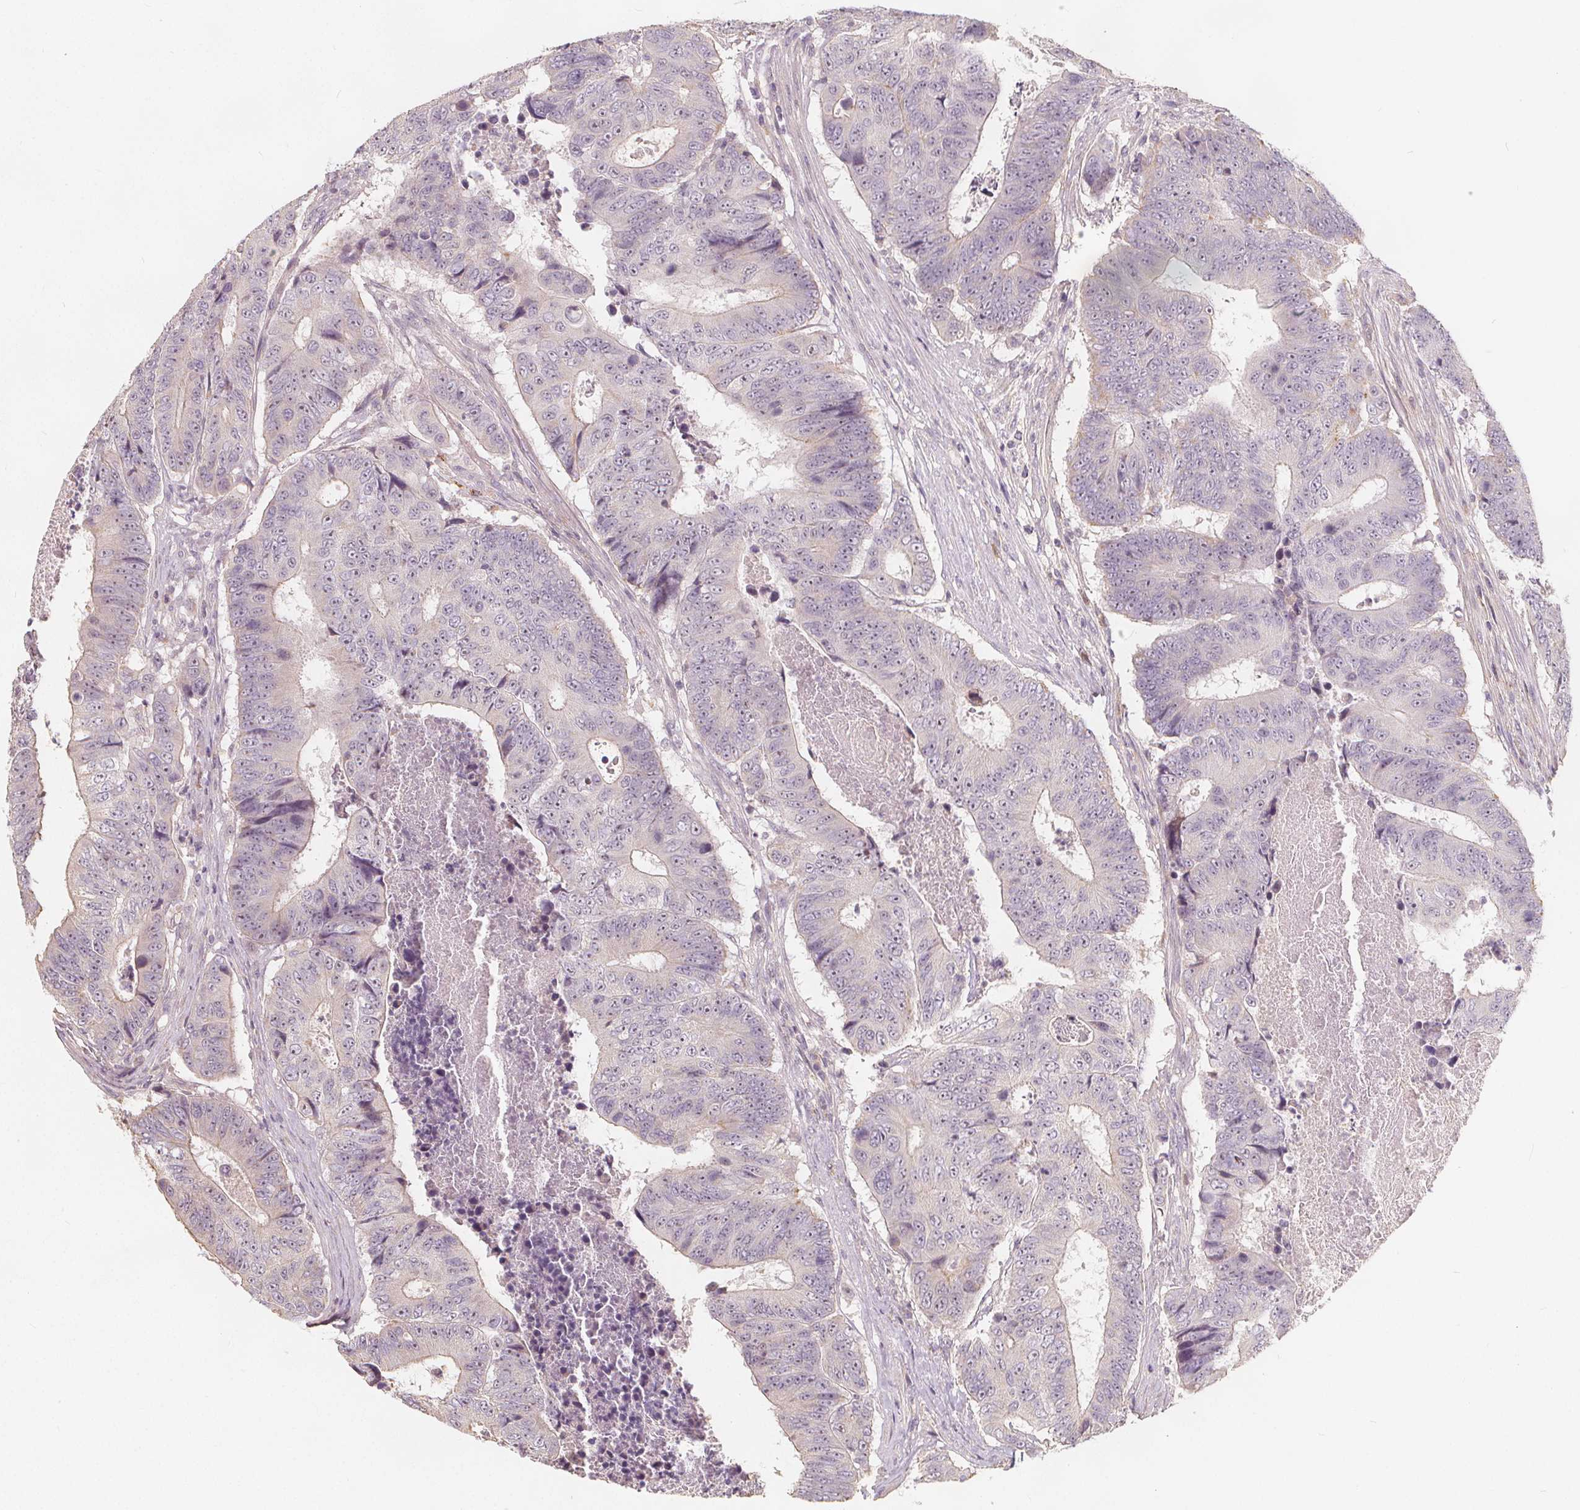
{"staining": {"intensity": "negative", "quantity": "none", "location": "none"}, "tissue": "colorectal cancer", "cell_type": "Tumor cells", "image_type": "cancer", "snomed": [{"axis": "morphology", "description": "Adenocarcinoma, NOS"}, {"axis": "topography", "description": "Colon"}], "caption": "Tumor cells are negative for brown protein staining in colorectal adenocarcinoma. (Immunohistochemistry, brightfield microscopy, high magnification).", "gene": "DRC3", "patient": {"sex": "female", "age": 48}}